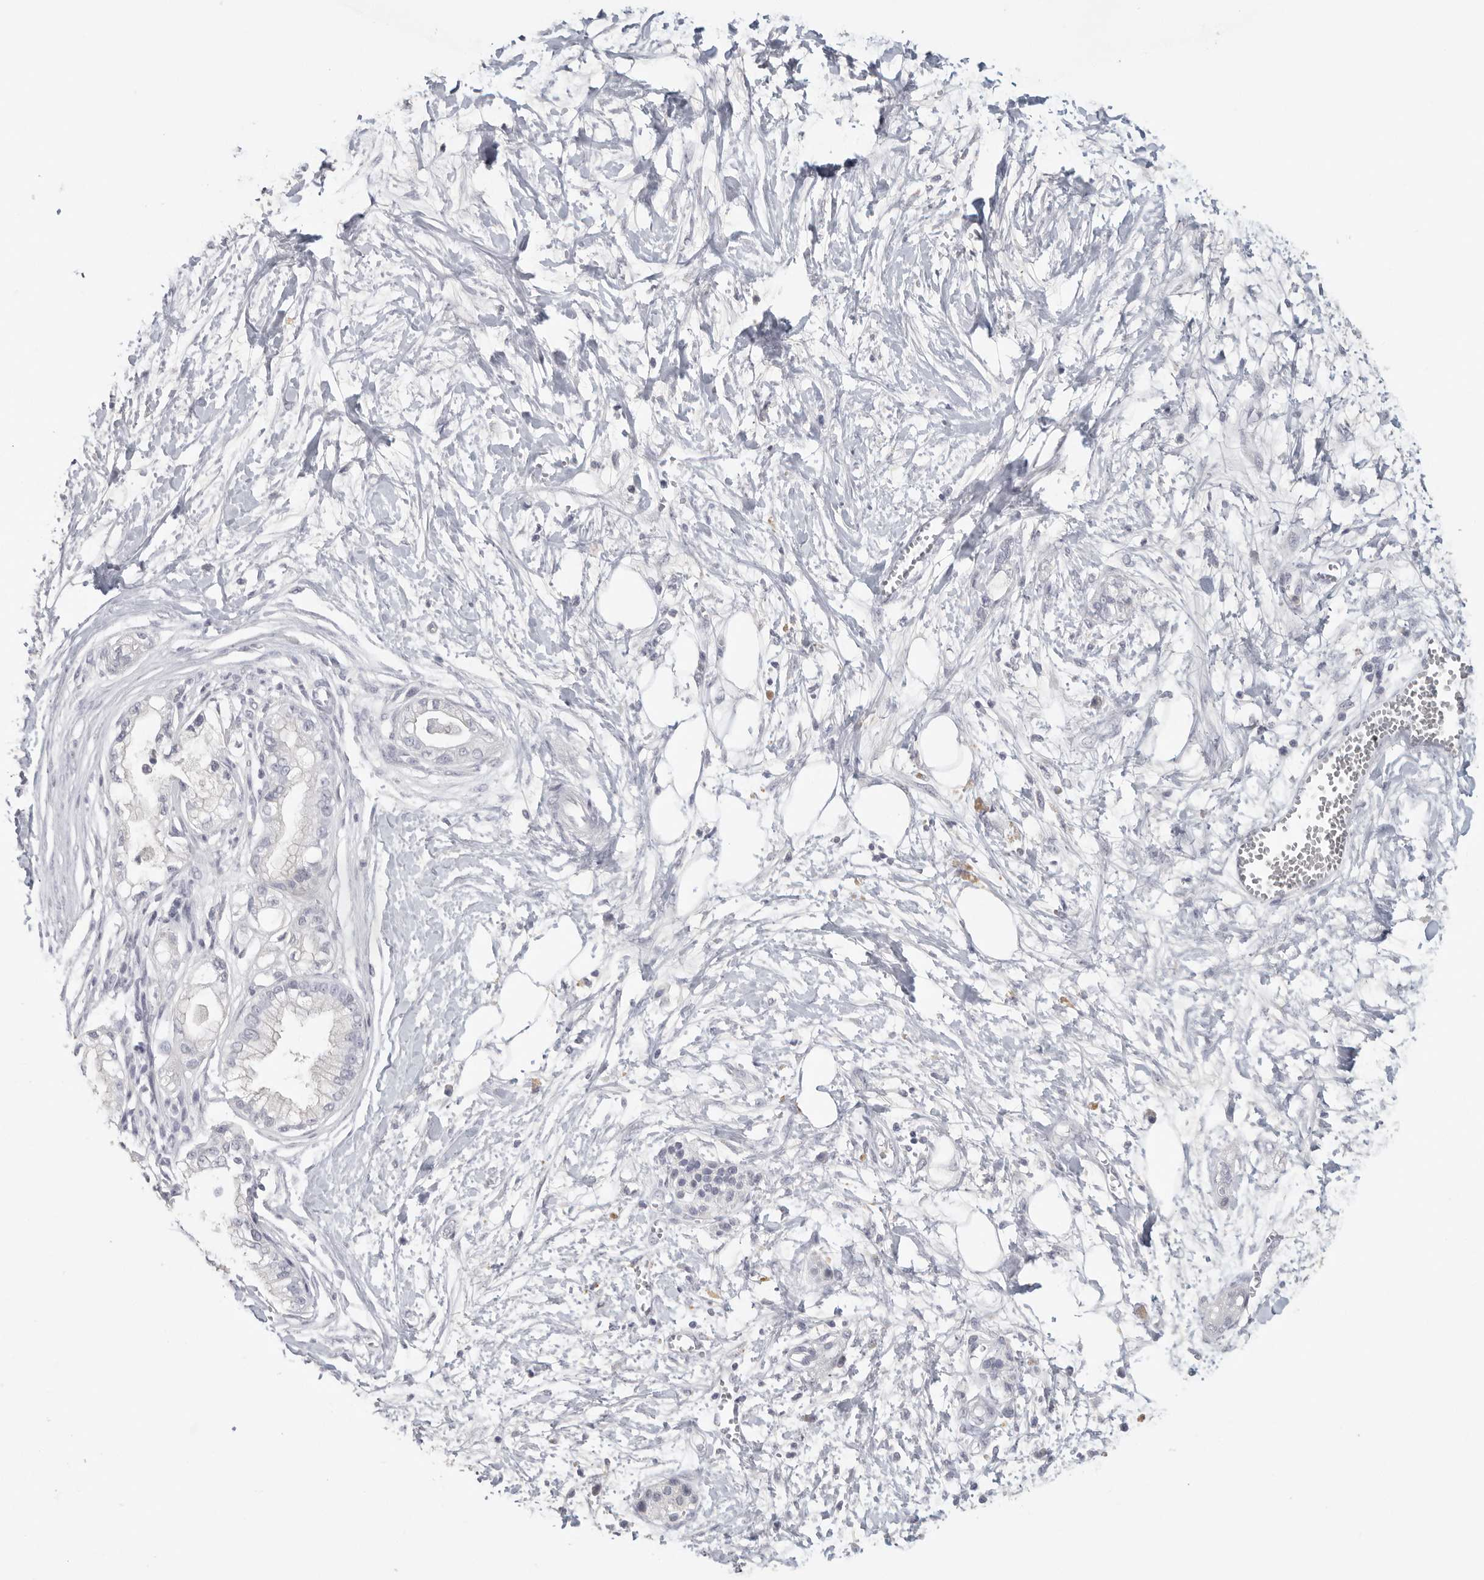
{"staining": {"intensity": "negative", "quantity": "none", "location": "none"}, "tissue": "pancreatic cancer", "cell_type": "Tumor cells", "image_type": "cancer", "snomed": [{"axis": "morphology", "description": "Adenocarcinoma, NOS"}, {"axis": "topography", "description": "Pancreas"}], "caption": "Tumor cells show no significant staining in pancreatic adenocarcinoma. Brightfield microscopy of immunohistochemistry (IHC) stained with DAB (3,3'-diaminobenzidine) (brown) and hematoxylin (blue), captured at high magnification.", "gene": "DNAJC11", "patient": {"sex": "male", "age": 68}}